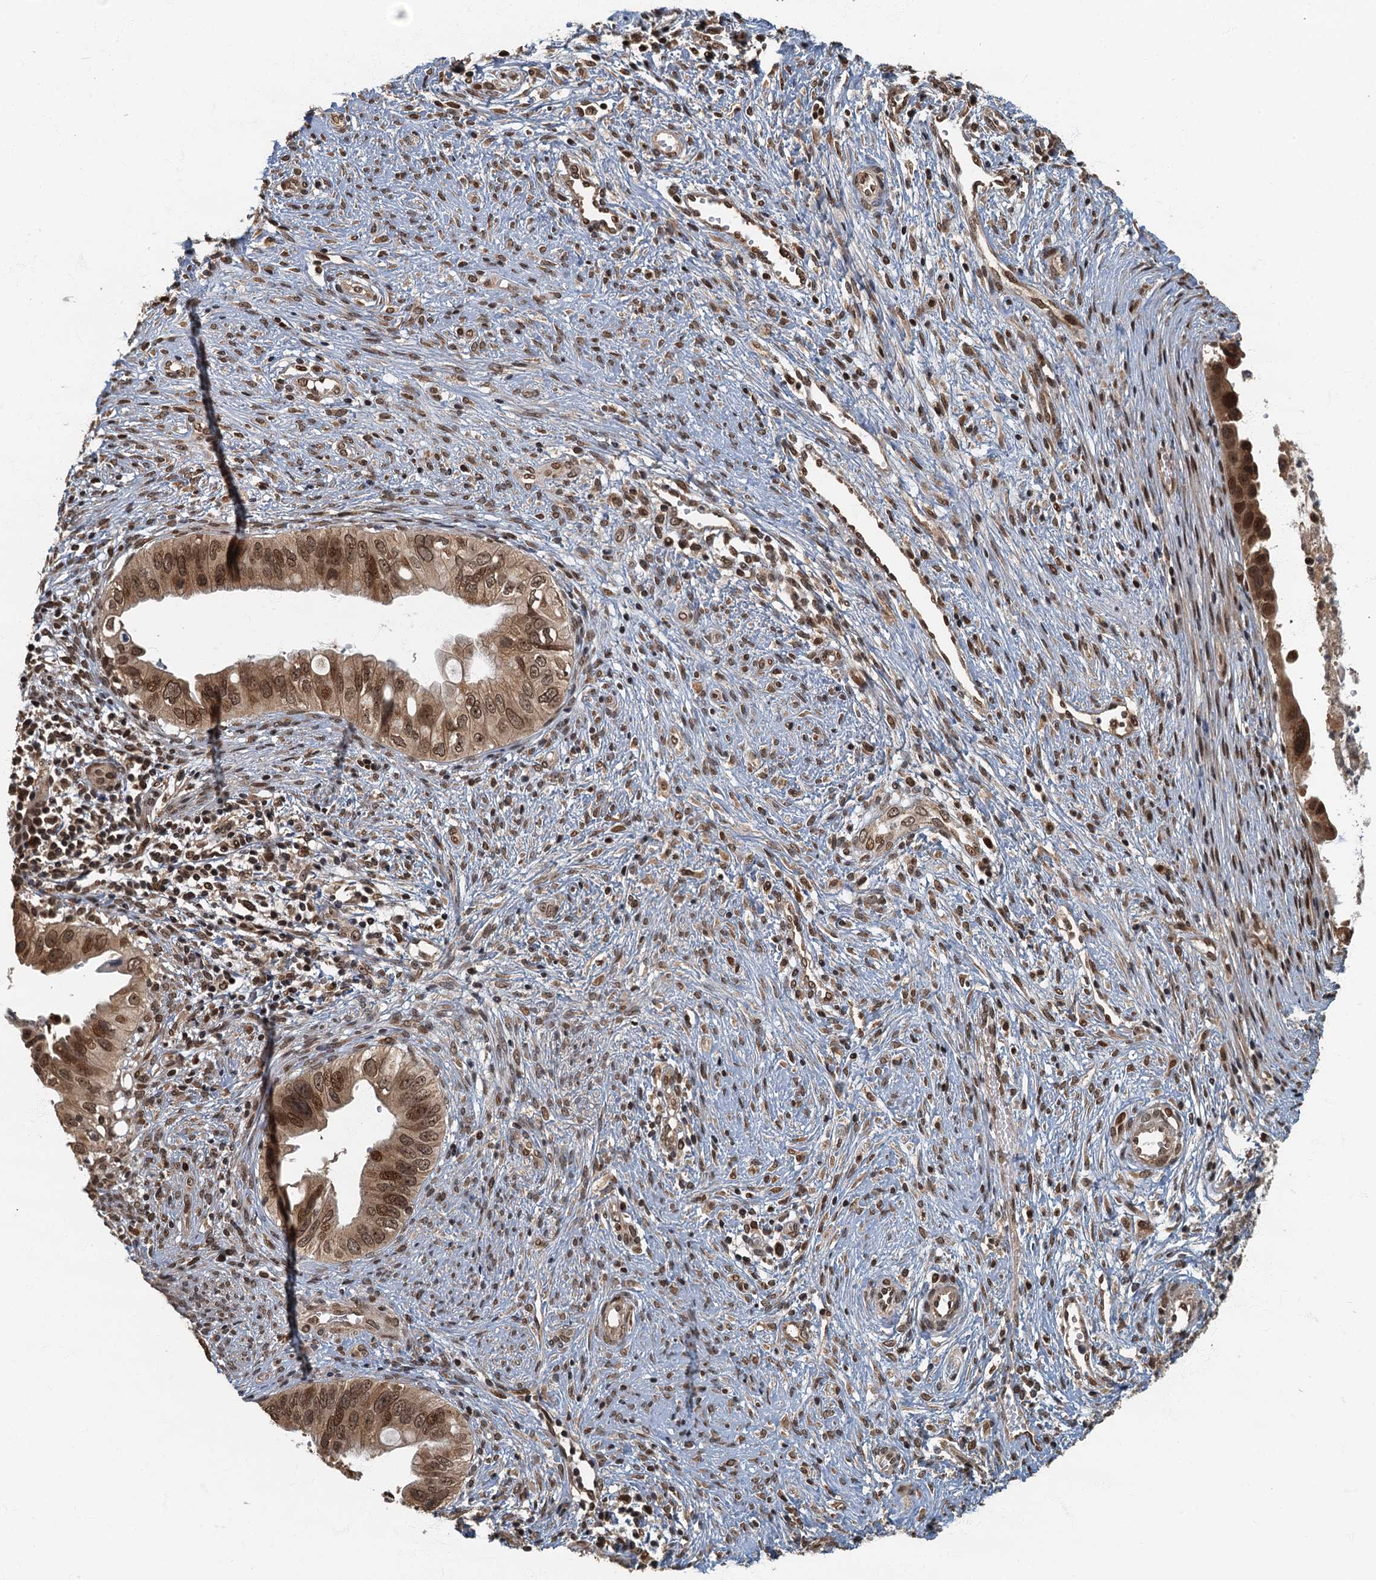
{"staining": {"intensity": "moderate", "quantity": ">75%", "location": "nuclear"}, "tissue": "cervical cancer", "cell_type": "Tumor cells", "image_type": "cancer", "snomed": [{"axis": "morphology", "description": "Adenocarcinoma, NOS"}, {"axis": "topography", "description": "Cervix"}], "caption": "Approximately >75% of tumor cells in cervical cancer reveal moderate nuclear protein staining as visualized by brown immunohistochemical staining.", "gene": "CKAP2L", "patient": {"sex": "female", "age": 42}}